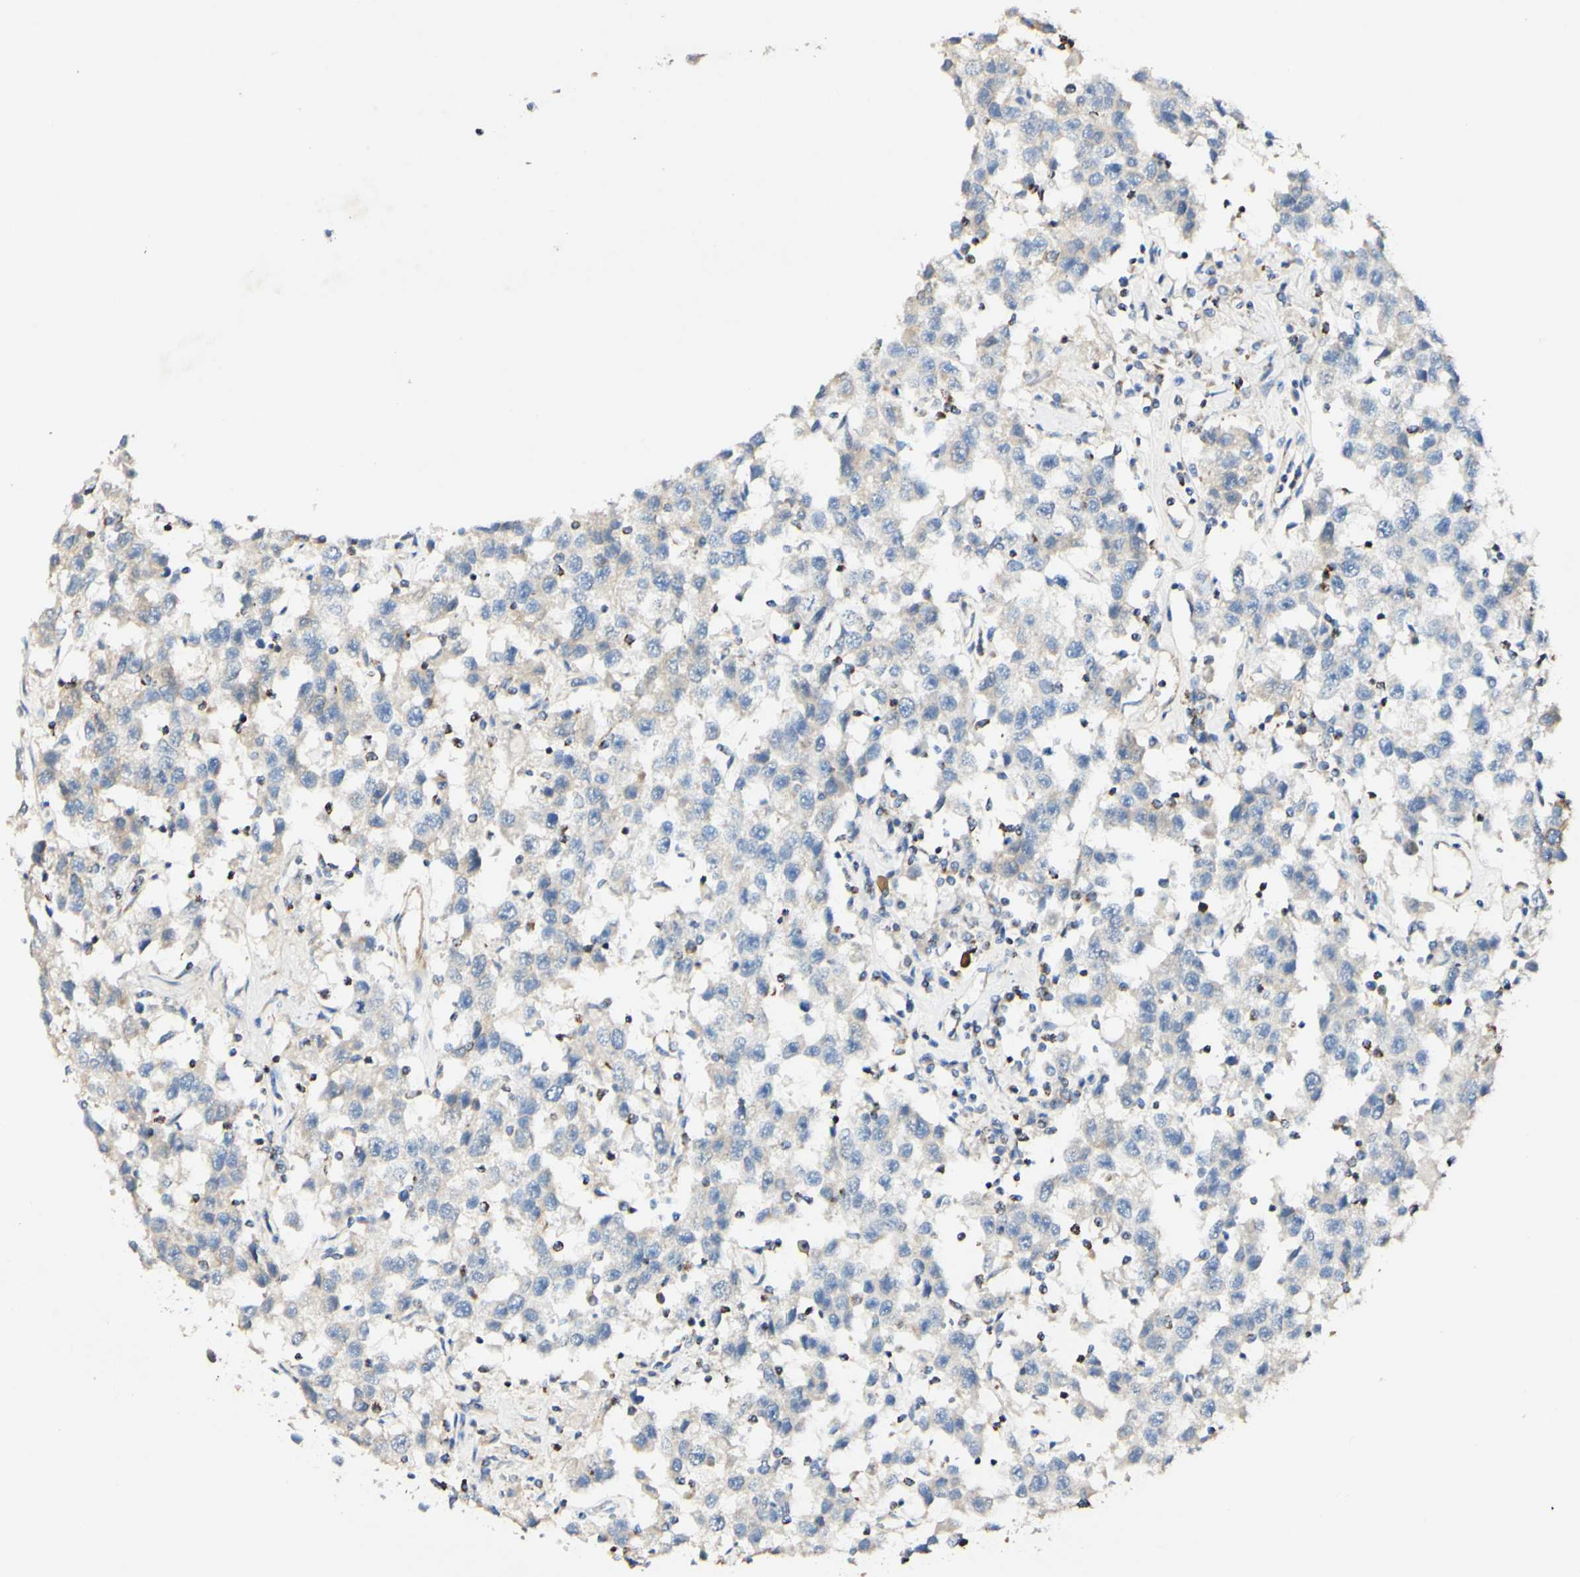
{"staining": {"intensity": "negative", "quantity": "none", "location": "none"}, "tissue": "testis cancer", "cell_type": "Tumor cells", "image_type": "cancer", "snomed": [{"axis": "morphology", "description": "Seminoma, NOS"}, {"axis": "topography", "description": "Testis"}], "caption": "Histopathology image shows no significant protein expression in tumor cells of testis cancer.", "gene": "OXCT1", "patient": {"sex": "male", "age": 41}}